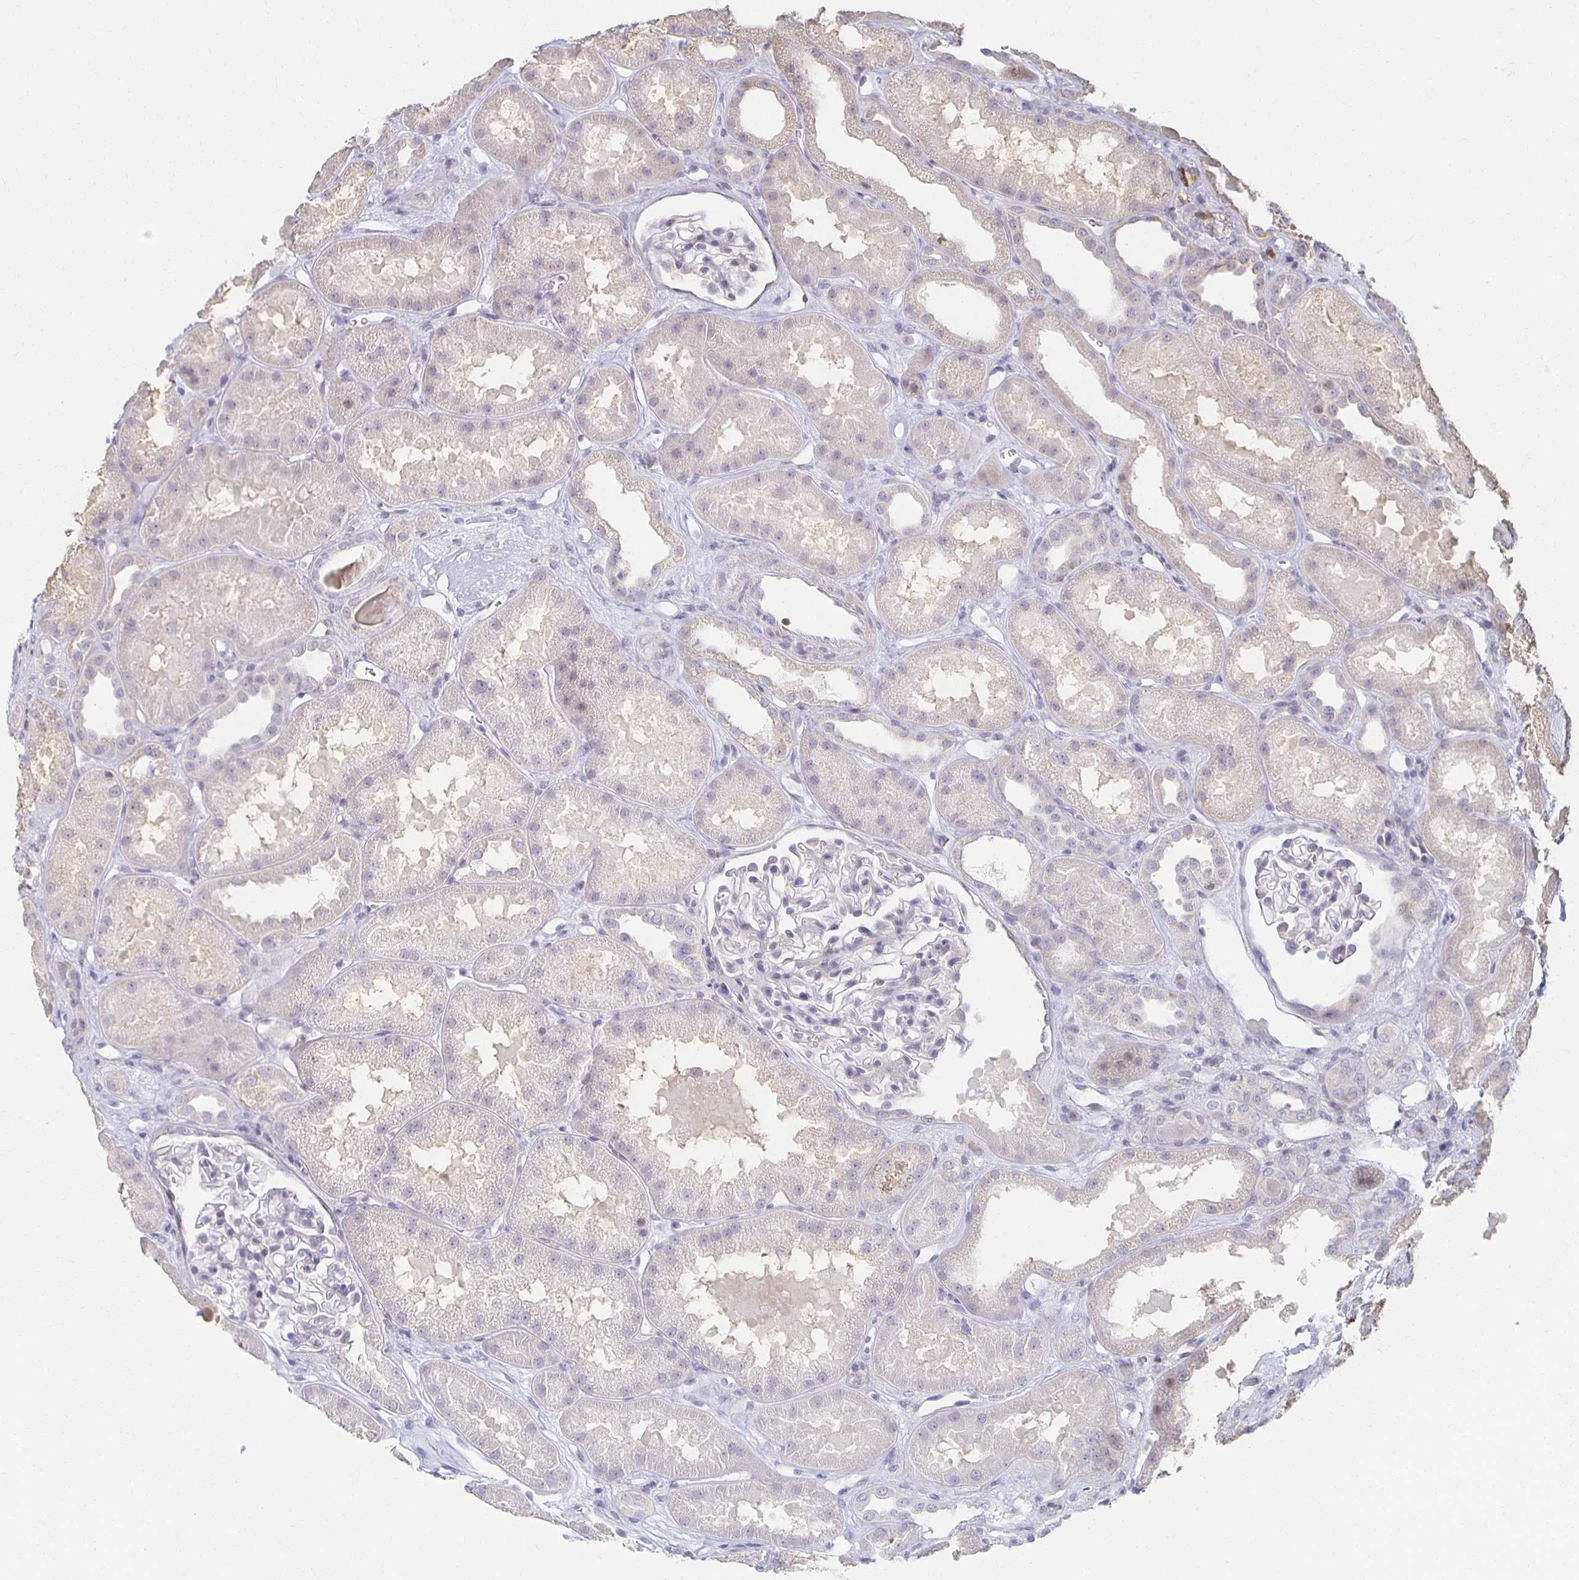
{"staining": {"intensity": "negative", "quantity": "none", "location": "none"}, "tissue": "kidney", "cell_type": "Cells in glomeruli", "image_type": "normal", "snomed": [{"axis": "morphology", "description": "Normal tissue, NOS"}, {"axis": "topography", "description": "Kidney"}], "caption": "IHC of unremarkable human kidney exhibits no positivity in cells in glomeruli.", "gene": "ZNF692", "patient": {"sex": "male", "age": 61}}